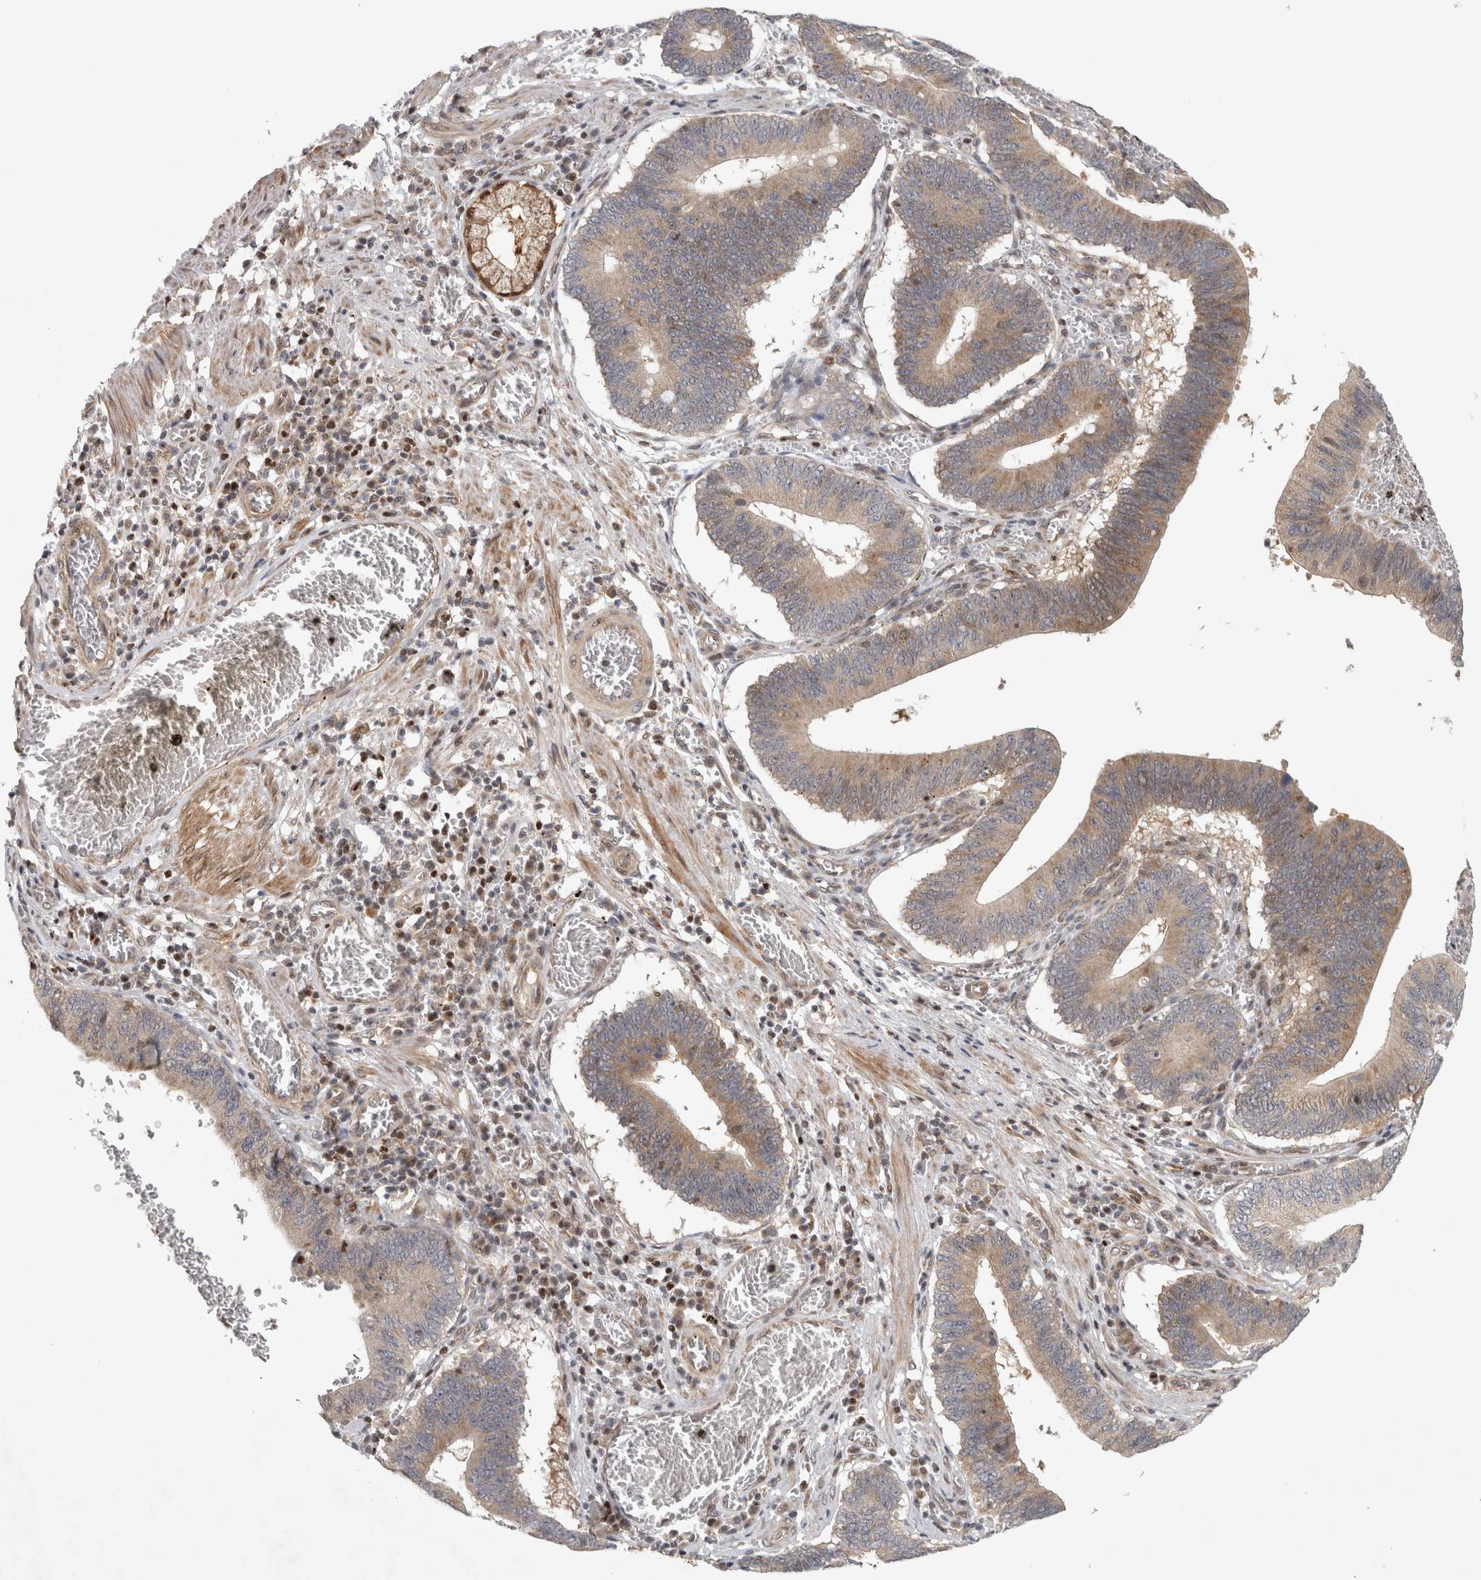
{"staining": {"intensity": "moderate", "quantity": "25%-75%", "location": "cytoplasmic/membranous"}, "tissue": "stomach cancer", "cell_type": "Tumor cells", "image_type": "cancer", "snomed": [{"axis": "morphology", "description": "Adenocarcinoma, NOS"}, {"axis": "topography", "description": "Stomach"}, {"axis": "topography", "description": "Gastric cardia"}], "caption": "Stomach adenocarcinoma was stained to show a protein in brown. There is medium levels of moderate cytoplasmic/membranous positivity in about 25%-75% of tumor cells.", "gene": "KDM8", "patient": {"sex": "male", "age": 59}}